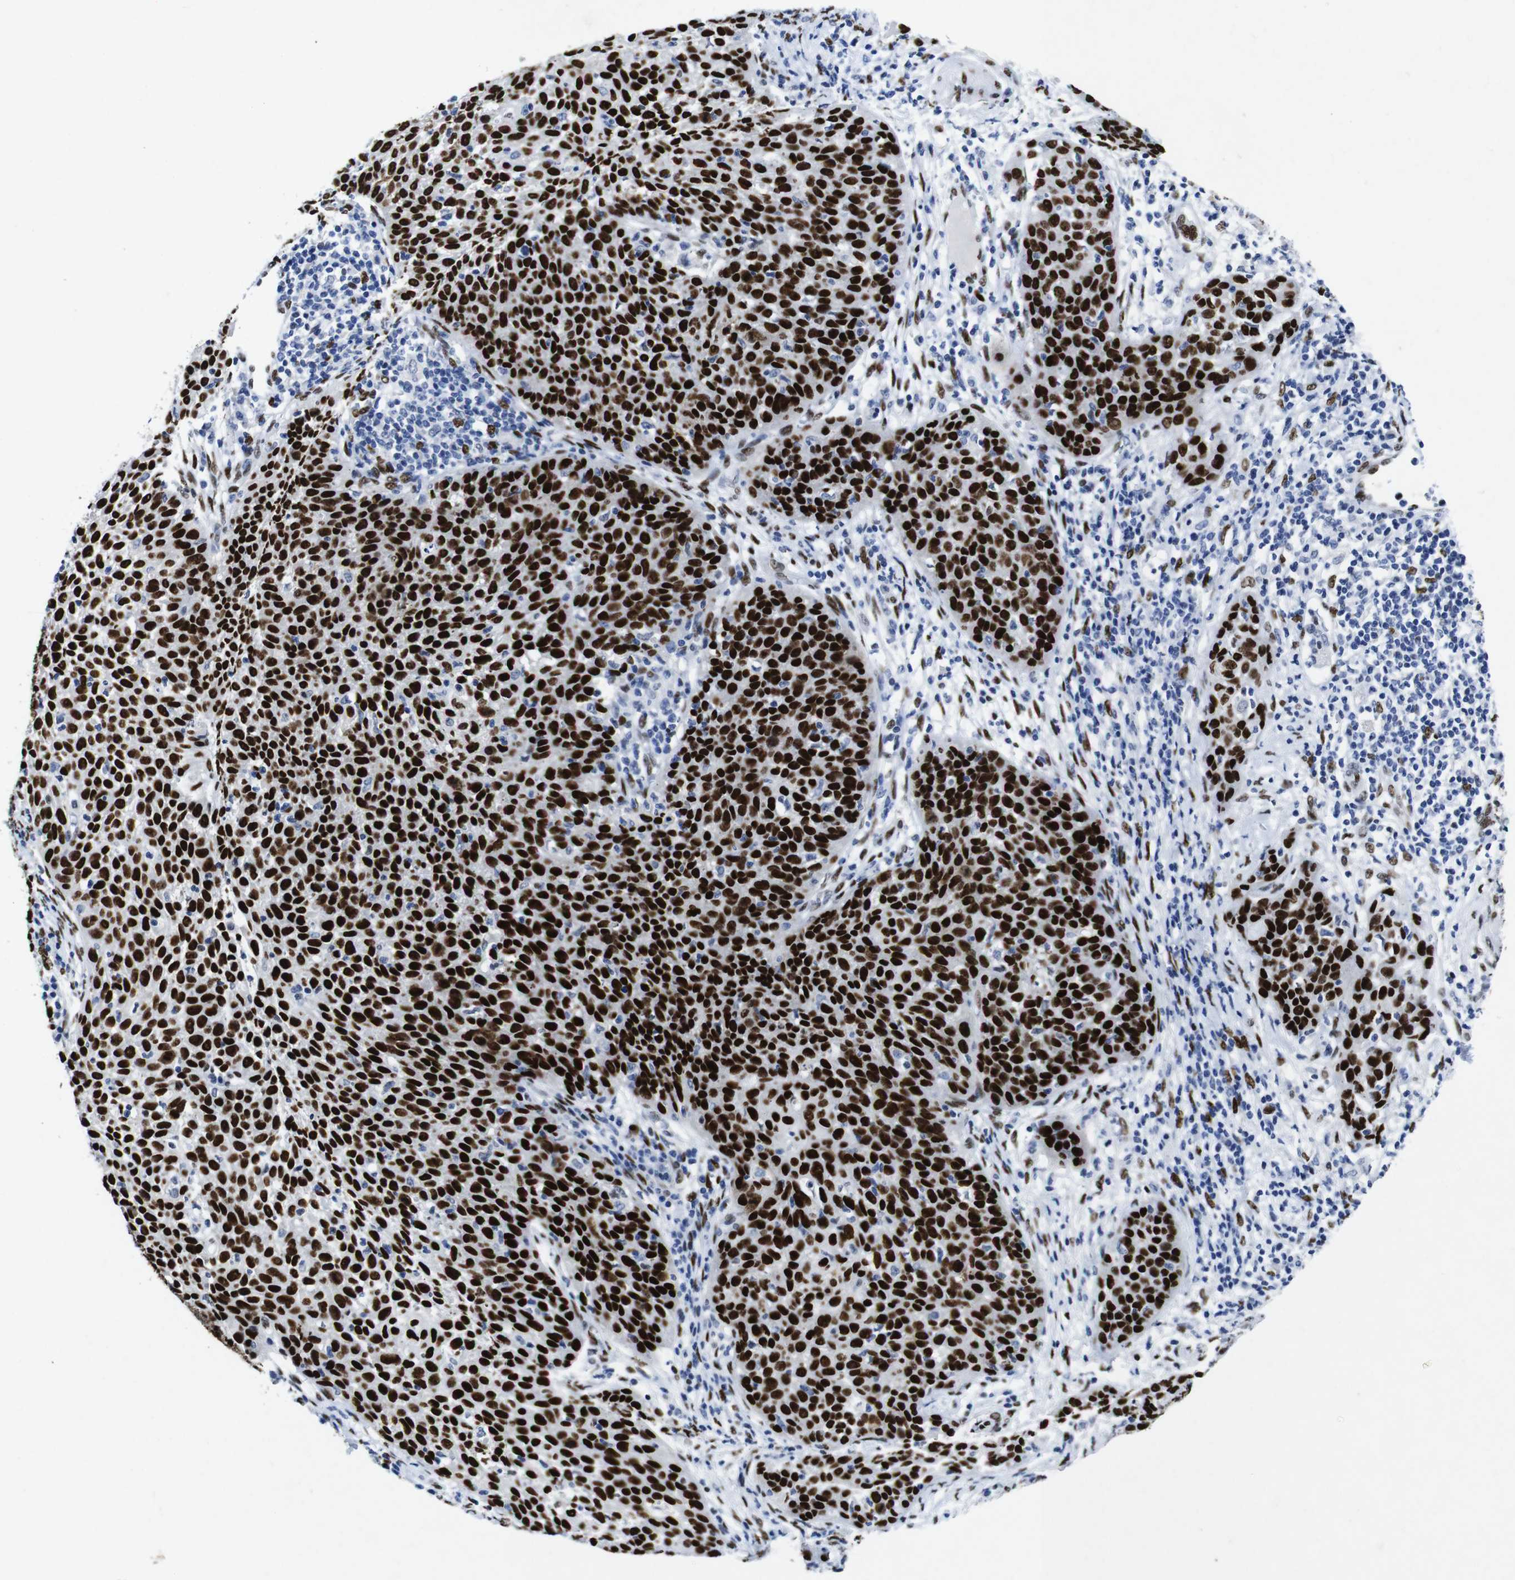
{"staining": {"intensity": "strong", "quantity": ">75%", "location": "nuclear"}, "tissue": "cervical cancer", "cell_type": "Tumor cells", "image_type": "cancer", "snomed": [{"axis": "morphology", "description": "Squamous cell carcinoma, NOS"}, {"axis": "topography", "description": "Cervix"}], "caption": "There is high levels of strong nuclear expression in tumor cells of cervical cancer, as demonstrated by immunohistochemical staining (brown color).", "gene": "FOSL2", "patient": {"sex": "female", "age": 38}}